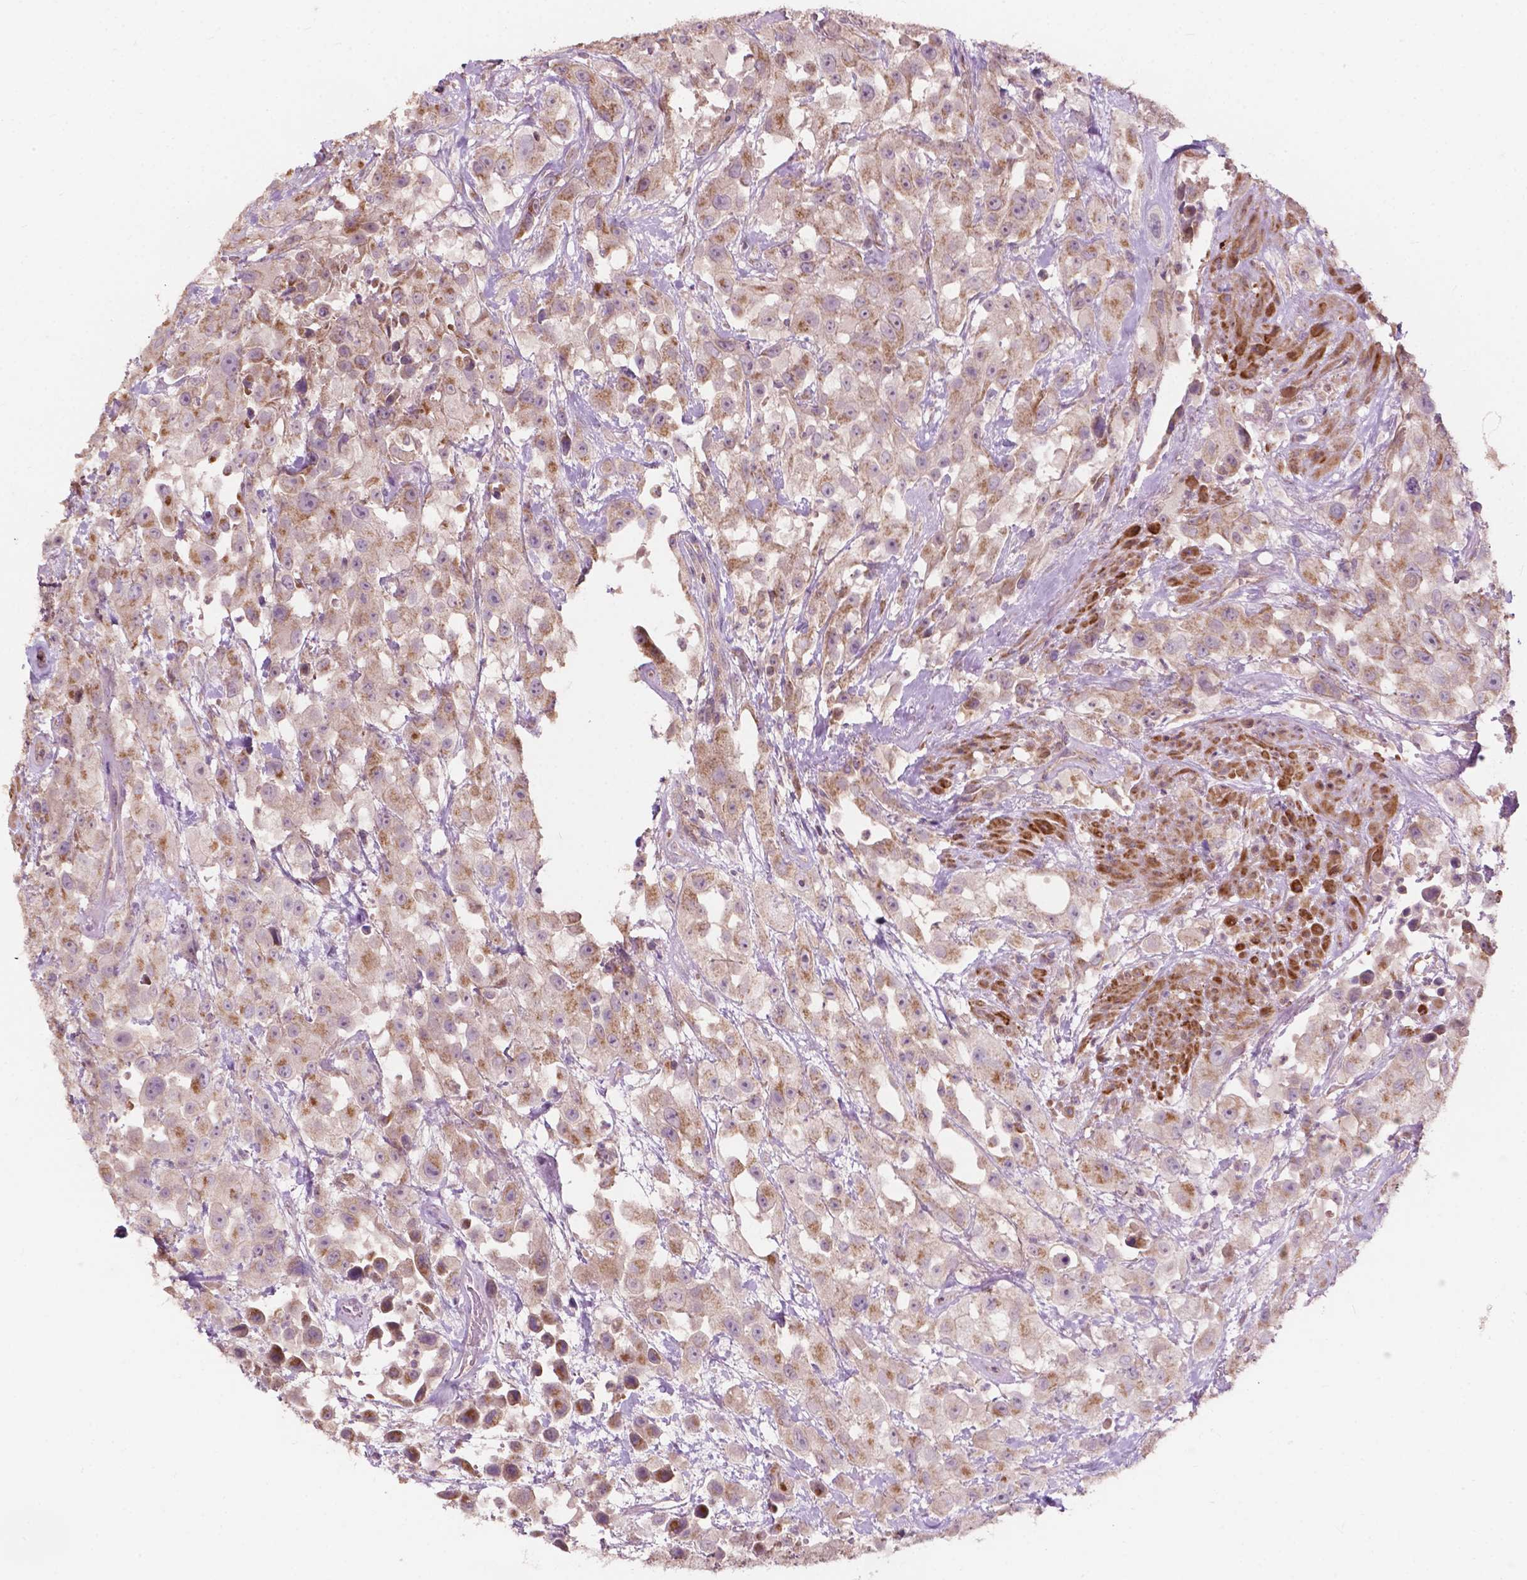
{"staining": {"intensity": "moderate", "quantity": ">75%", "location": "cytoplasmic/membranous"}, "tissue": "urothelial cancer", "cell_type": "Tumor cells", "image_type": "cancer", "snomed": [{"axis": "morphology", "description": "Urothelial carcinoma, High grade"}, {"axis": "topography", "description": "Urinary bladder"}], "caption": "IHC micrograph of human high-grade urothelial carcinoma stained for a protein (brown), which shows medium levels of moderate cytoplasmic/membranous staining in approximately >75% of tumor cells.", "gene": "NDUFA10", "patient": {"sex": "male", "age": 79}}